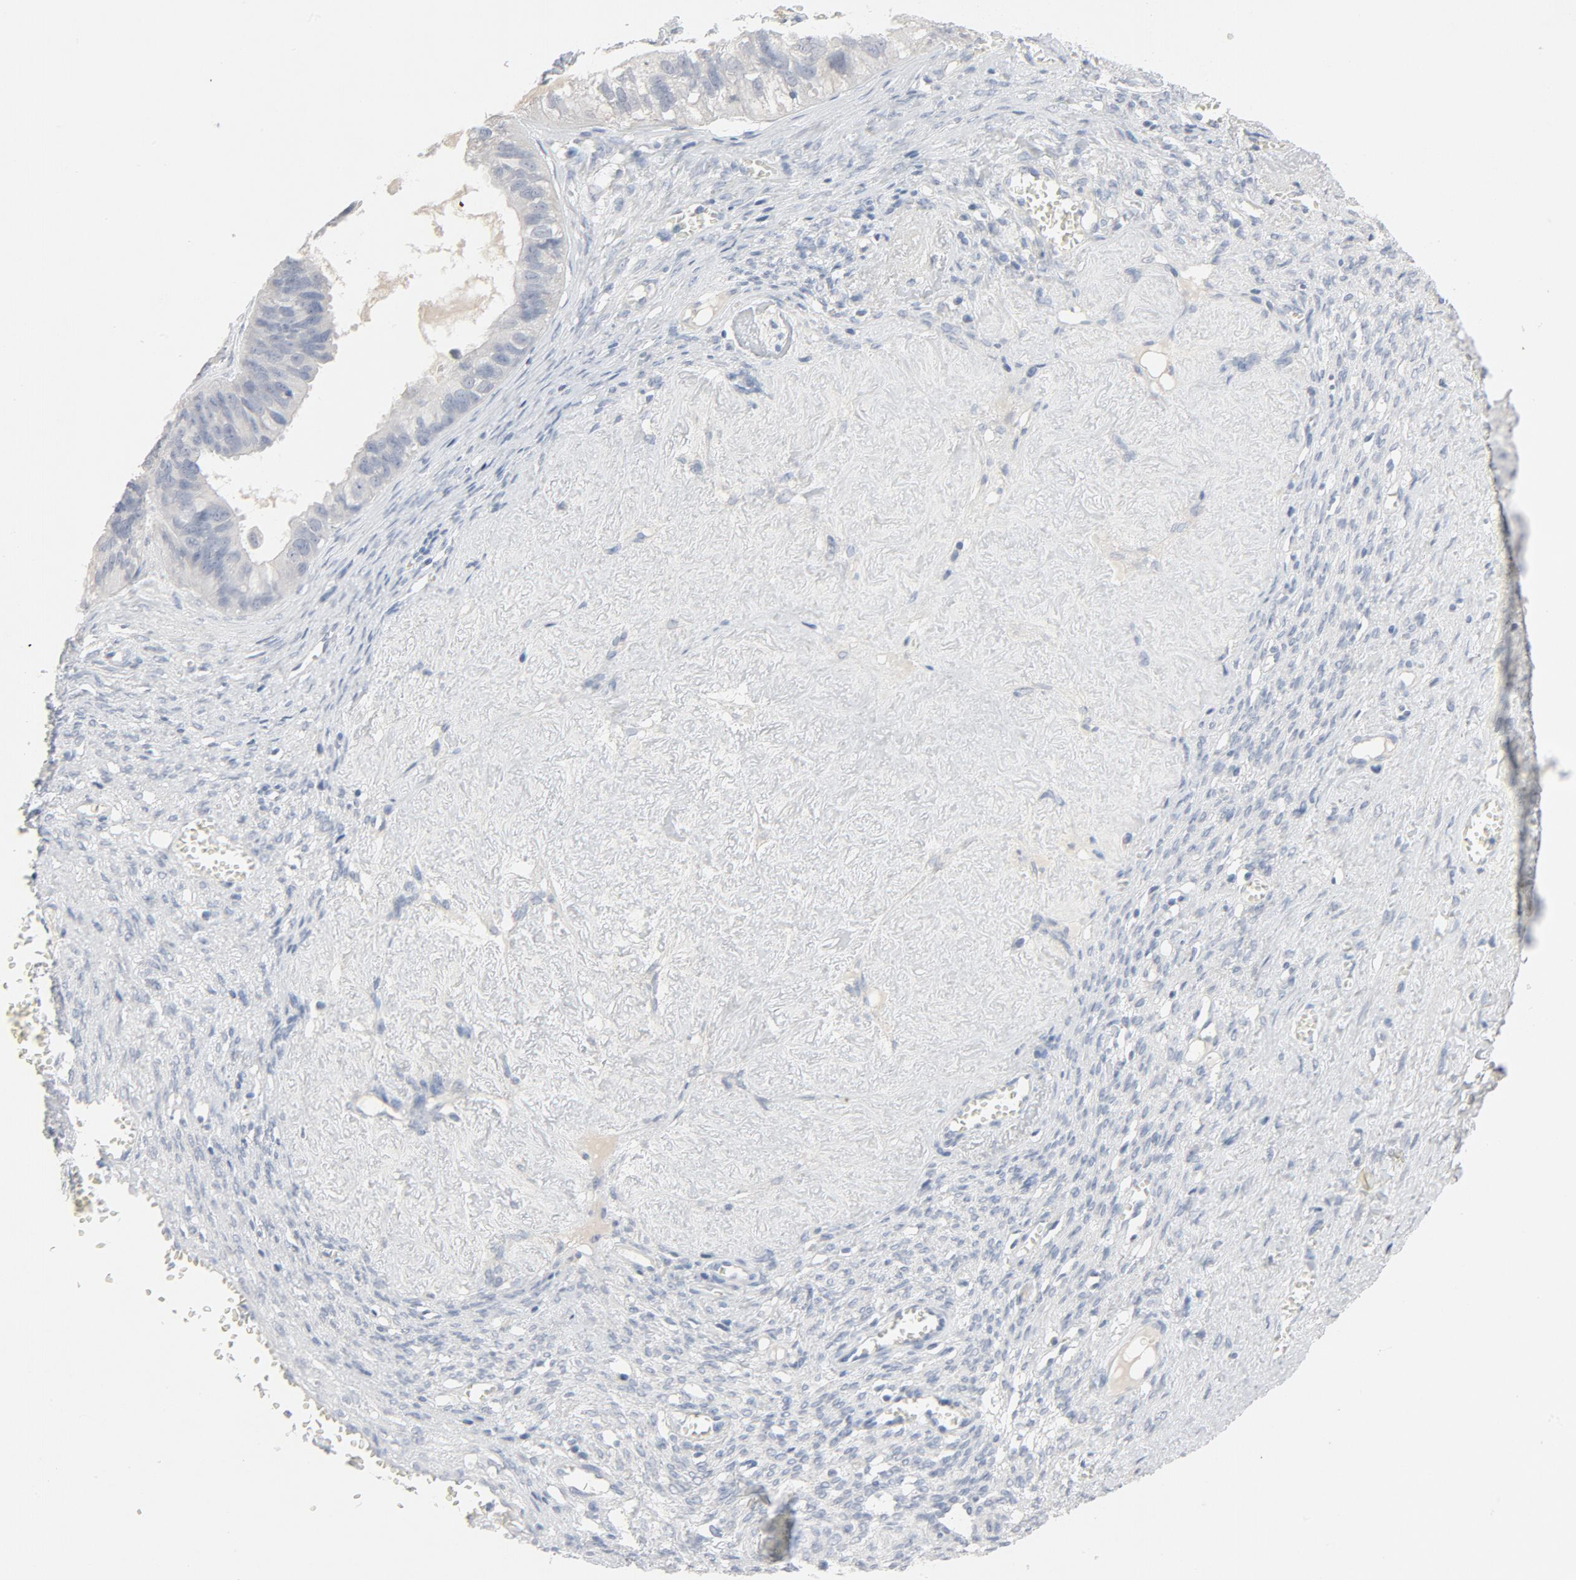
{"staining": {"intensity": "negative", "quantity": "none", "location": "none"}, "tissue": "ovarian cancer", "cell_type": "Tumor cells", "image_type": "cancer", "snomed": [{"axis": "morphology", "description": "Carcinoma, endometroid"}, {"axis": "topography", "description": "Ovary"}], "caption": "Tumor cells show no significant protein staining in ovarian cancer. Brightfield microscopy of immunohistochemistry stained with DAB (3,3'-diaminobenzidine) (brown) and hematoxylin (blue), captured at high magnification.", "gene": "ZCCHC13", "patient": {"sex": "female", "age": 85}}